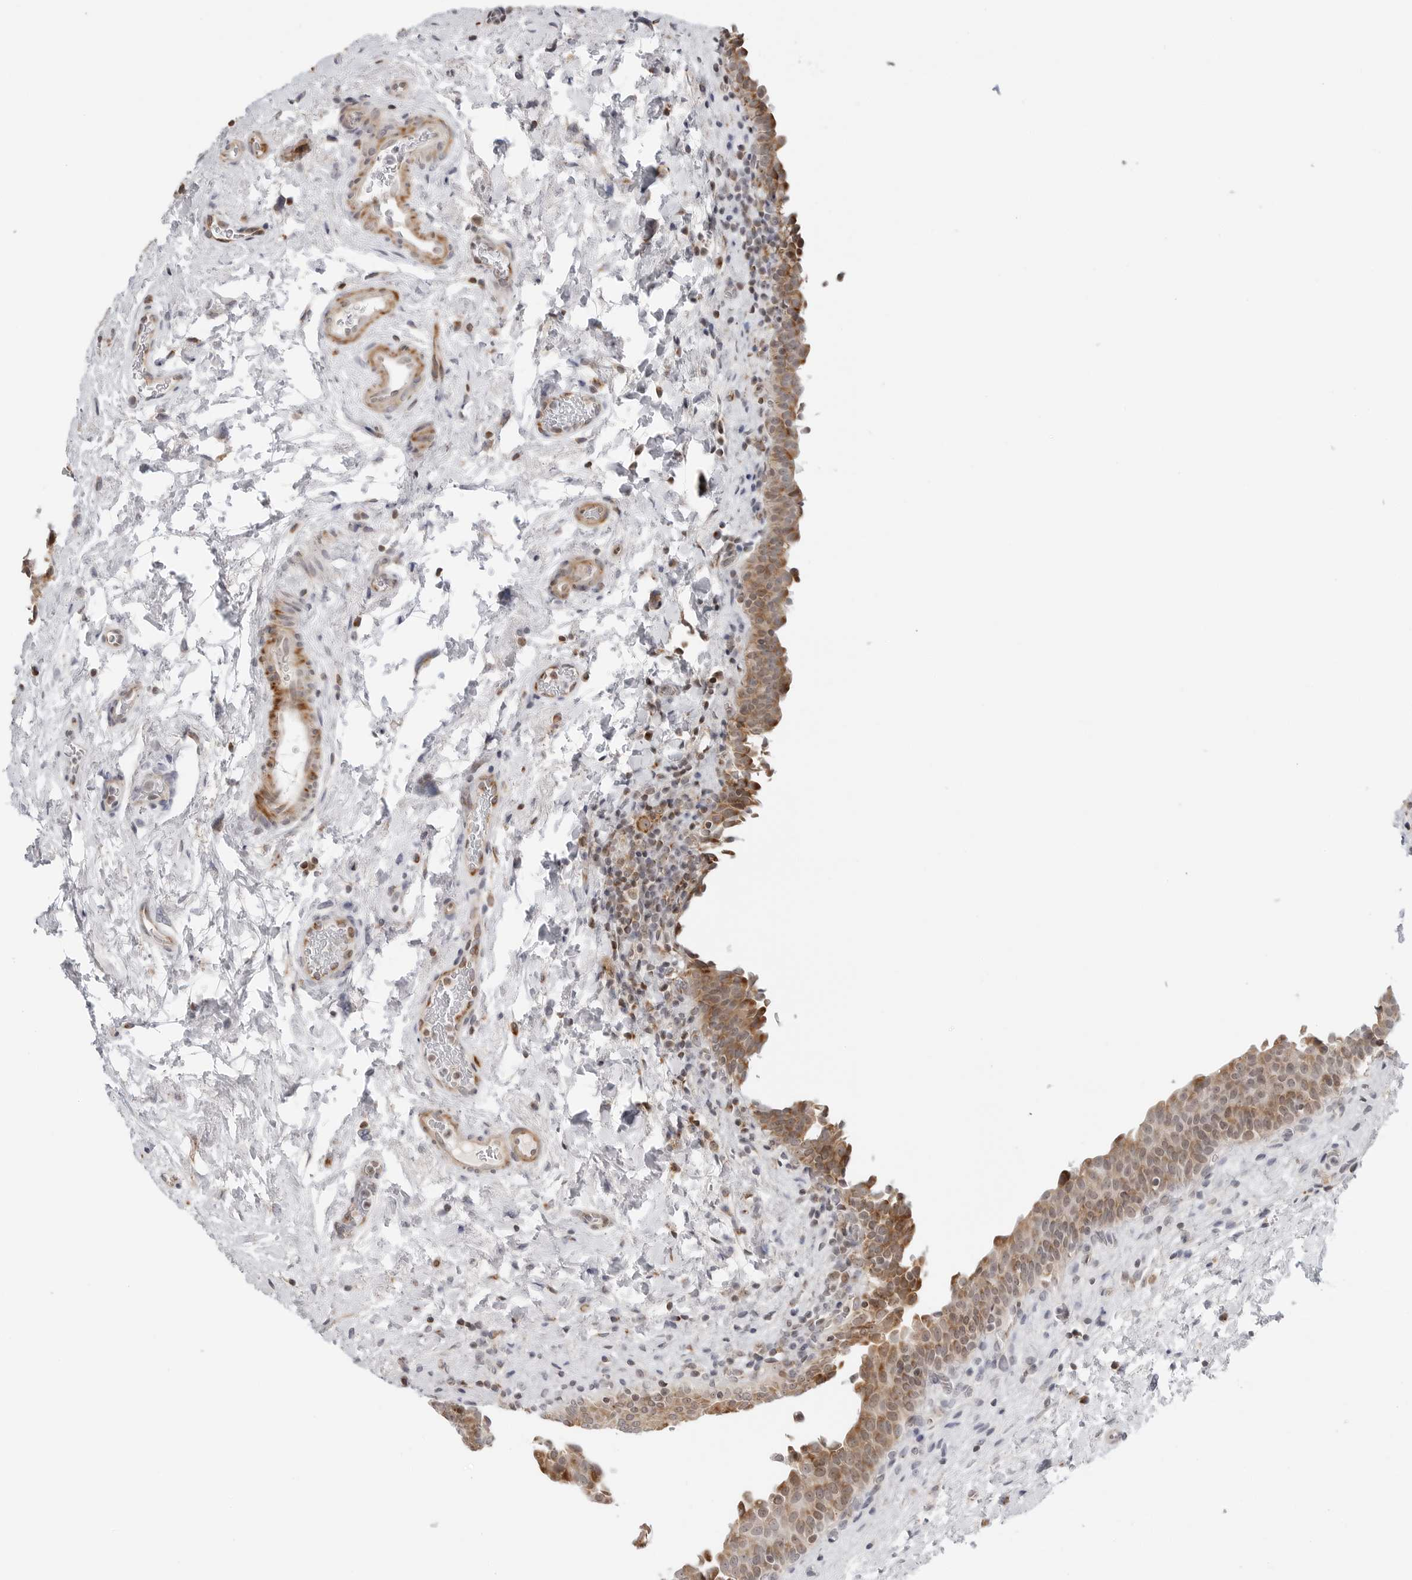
{"staining": {"intensity": "moderate", "quantity": ">75%", "location": "cytoplasmic/membranous"}, "tissue": "urinary bladder", "cell_type": "Urothelial cells", "image_type": "normal", "snomed": [{"axis": "morphology", "description": "Normal tissue, NOS"}, {"axis": "topography", "description": "Urinary bladder"}], "caption": "Urinary bladder stained with IHC displays moderate cytoplasmic/membranous staining in about >75% of urothelial cells. The staining was performed using DAB, with brown indicating positive protein expression. Nuclei are stained blue with hematoxylin.", "gene": "PEX2", "patient": {"sex": "male", "age": 83}}